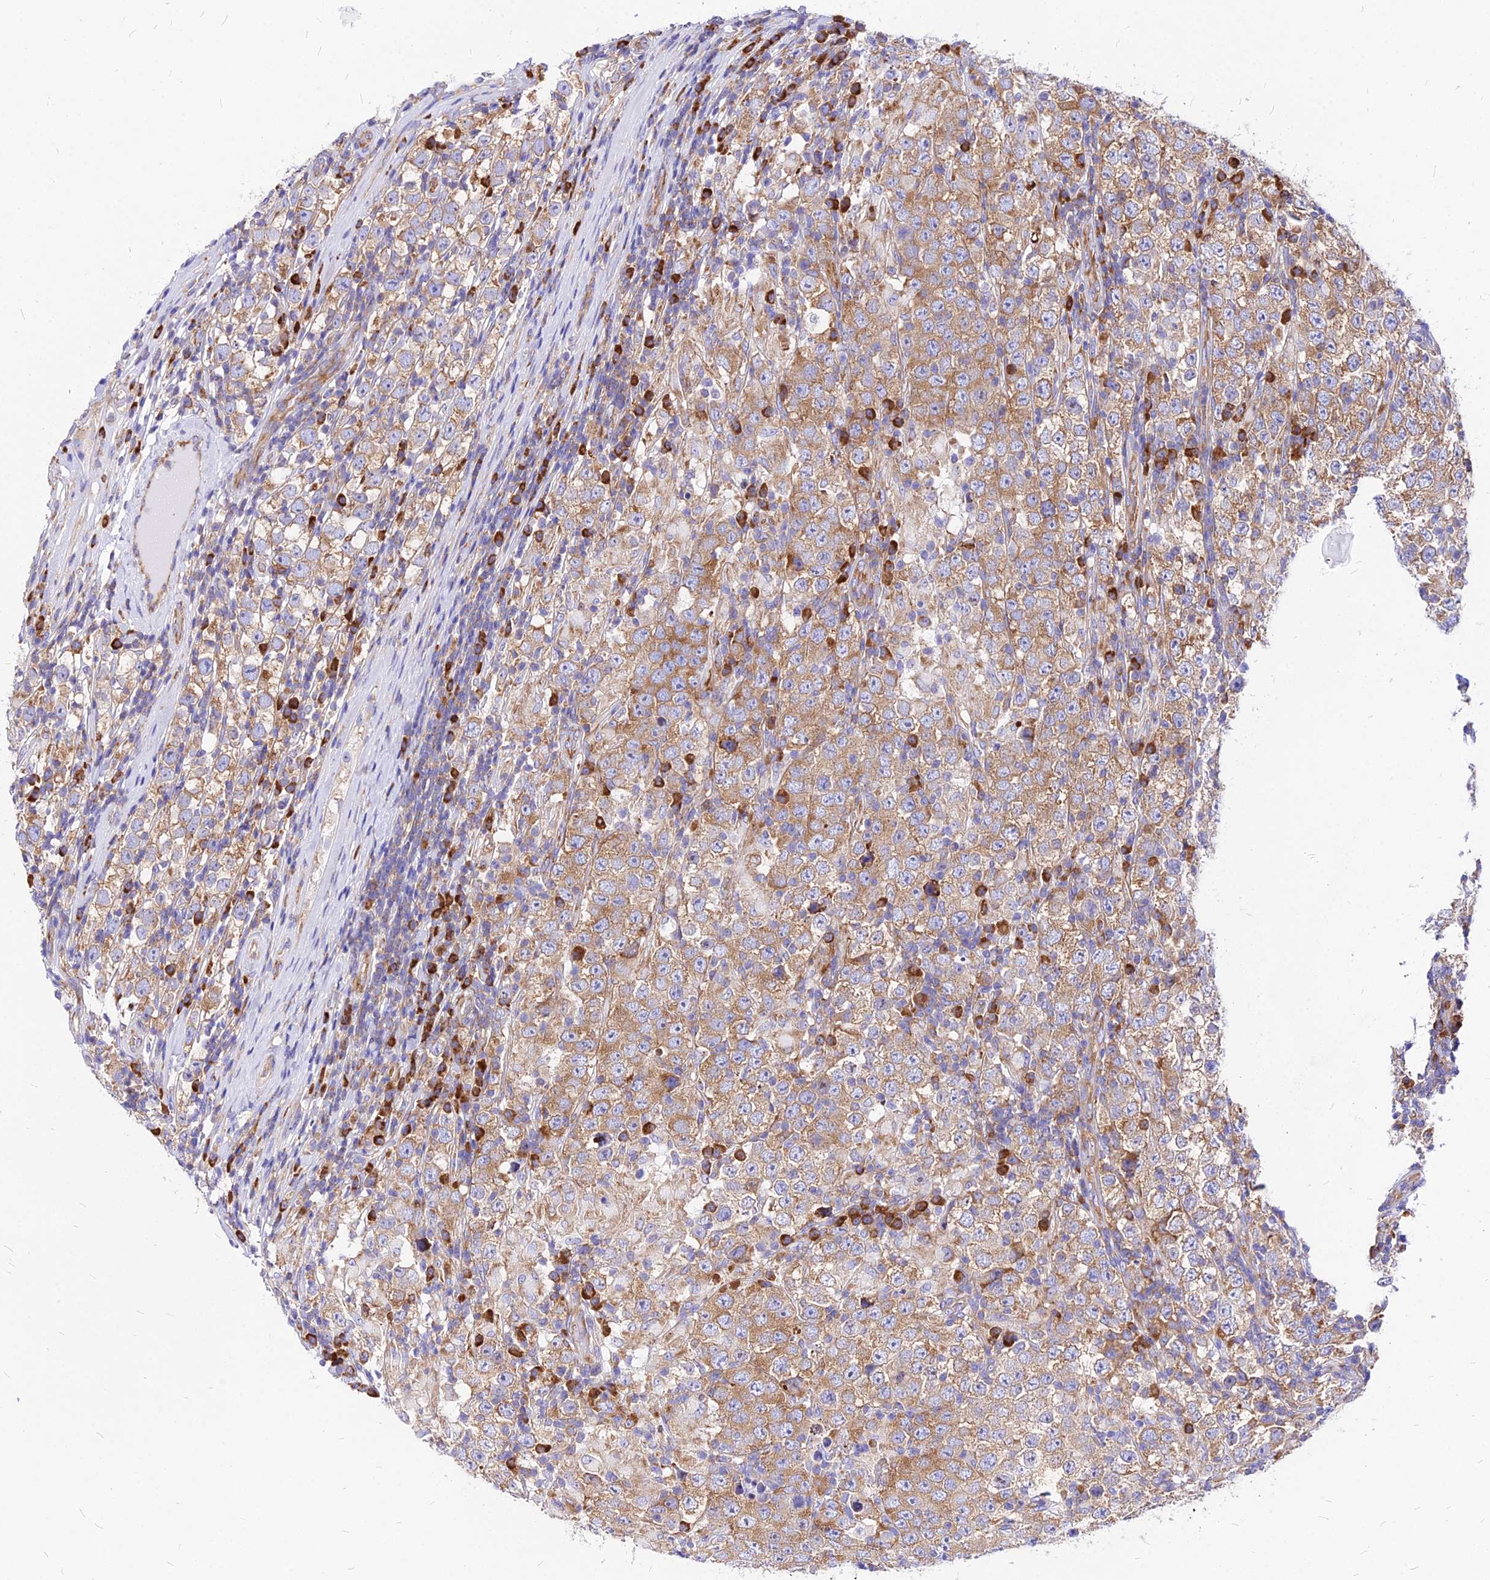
{"staining": {"intensity": "moderate", "quantity": ">75%", "location": "cytoplasmic/membranous"}, "tissue": "testis cancer", "cell_type": "Tumor cells", "image_type": "cancer", "snomed": [{"axis": "morphology", "description": "Normal tissue, NOS"}, {"axis": "morphology", "description": "Urothelial carcinoma, High grade"}, {"axis": "morphology", "description": "Seminoma, NOS"}, {"axis": "morphology", "description": "Carcinoma, Embryonal, NOS"}, {"axis": "topography", "description": "Urinary bladder"}, {"axis": "topography", "description": "Testis"}], "caption": "A micrograph of testis seminoma stained for a protein exhibits moderate cytoplasmic/membranous brown staining in tumor cells.", "gene": "RPL19", "patient": {"sex": "male", "age": 41}}